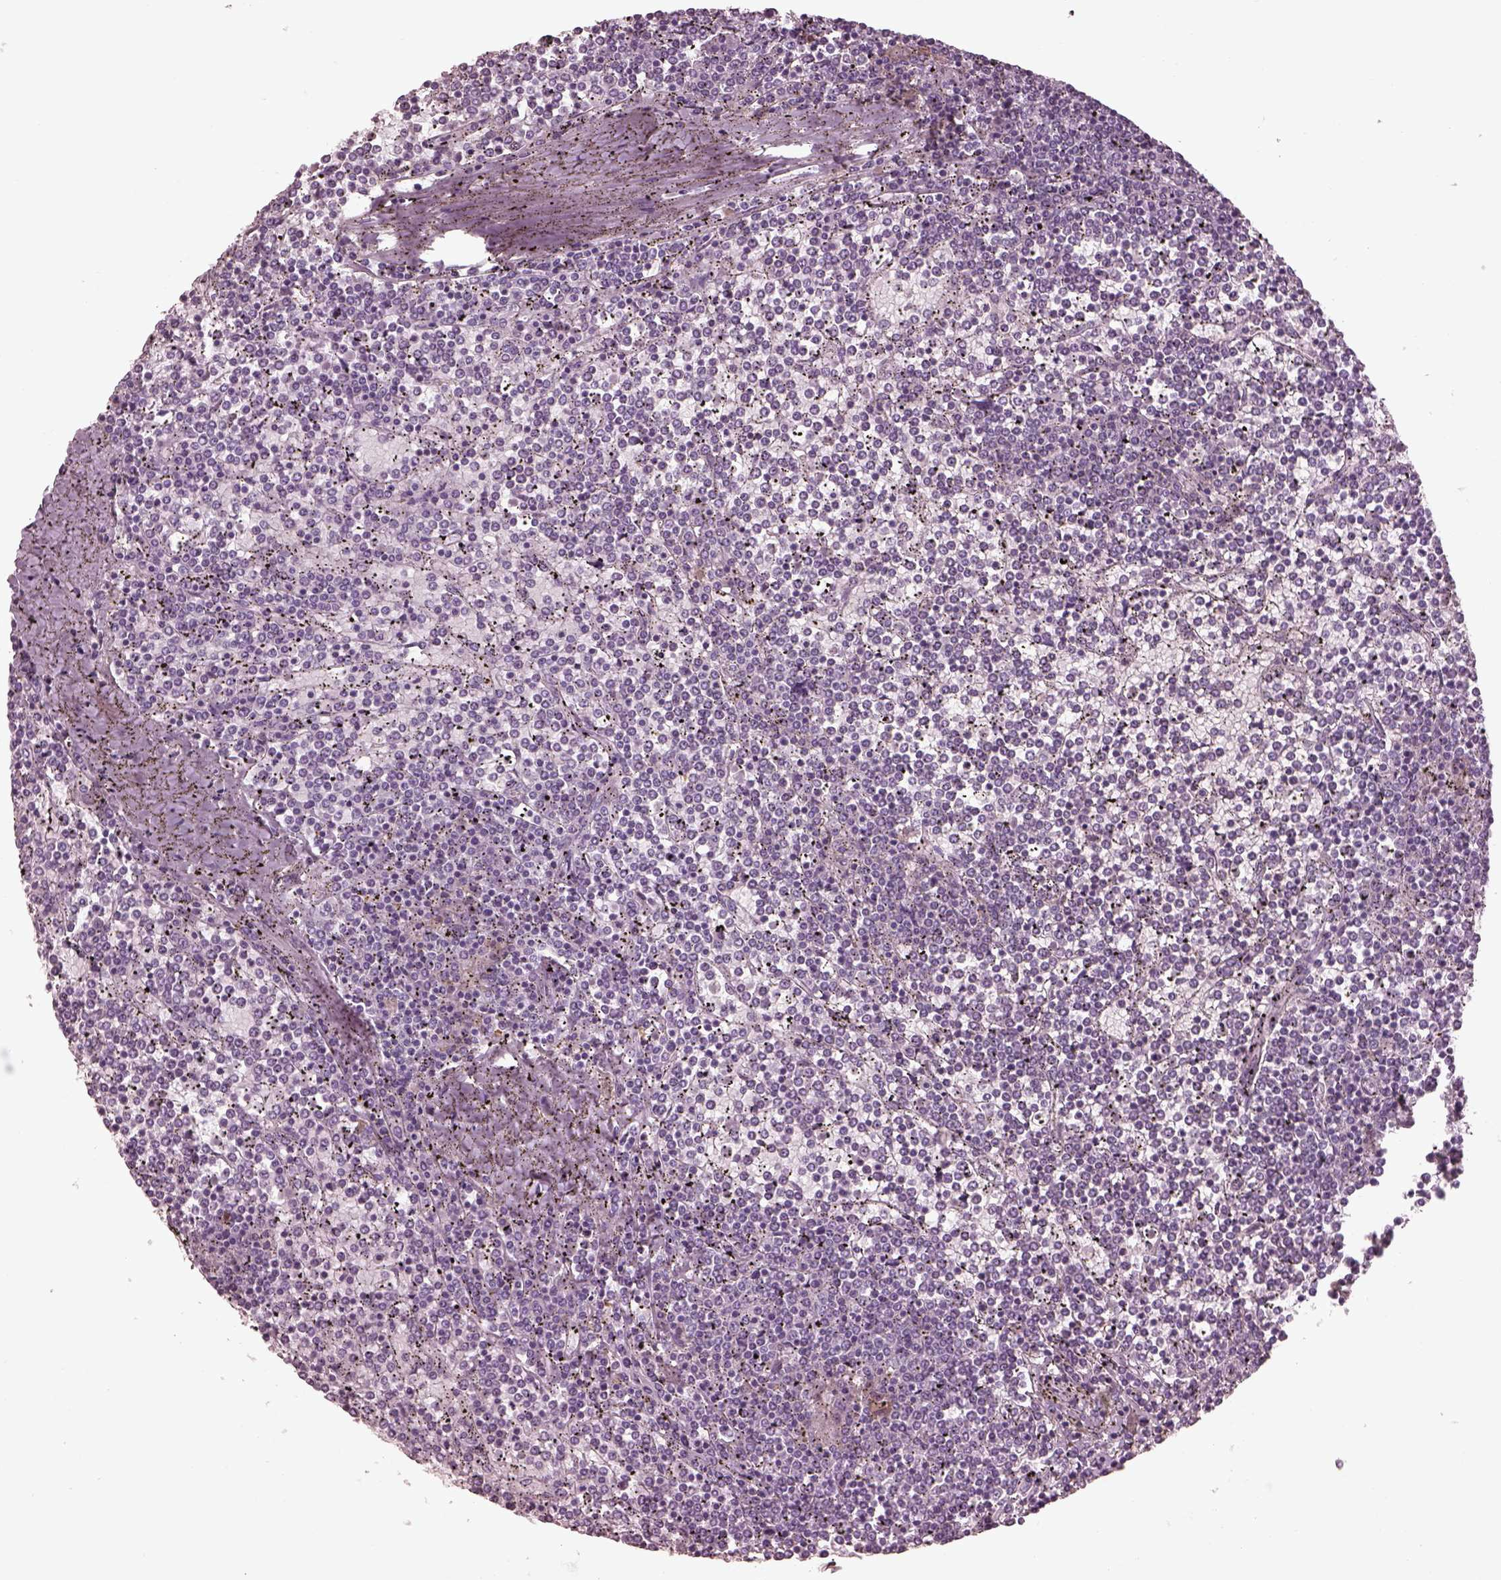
{"staining": {"intensity": "negative", "quantity": "none", "location": "none"}, "tissue": "lymphoma", "cell_type": "Tumor cells", "image_type": "cancer", "snomed": [{"axis": "morphology", "description": "Malignant lymphoma, non-Hodgkin's type, Low grade"}, {"axis": "topography", "description": "Spleen"}], "caption": "Immunohistochemistry of human malignant lymphoma, non-Hodgkin's type (low-grade) reveals no positivity in tumor cells.", "gene": "C2orf81", "patient": {"sex": "female", "age": 19}}